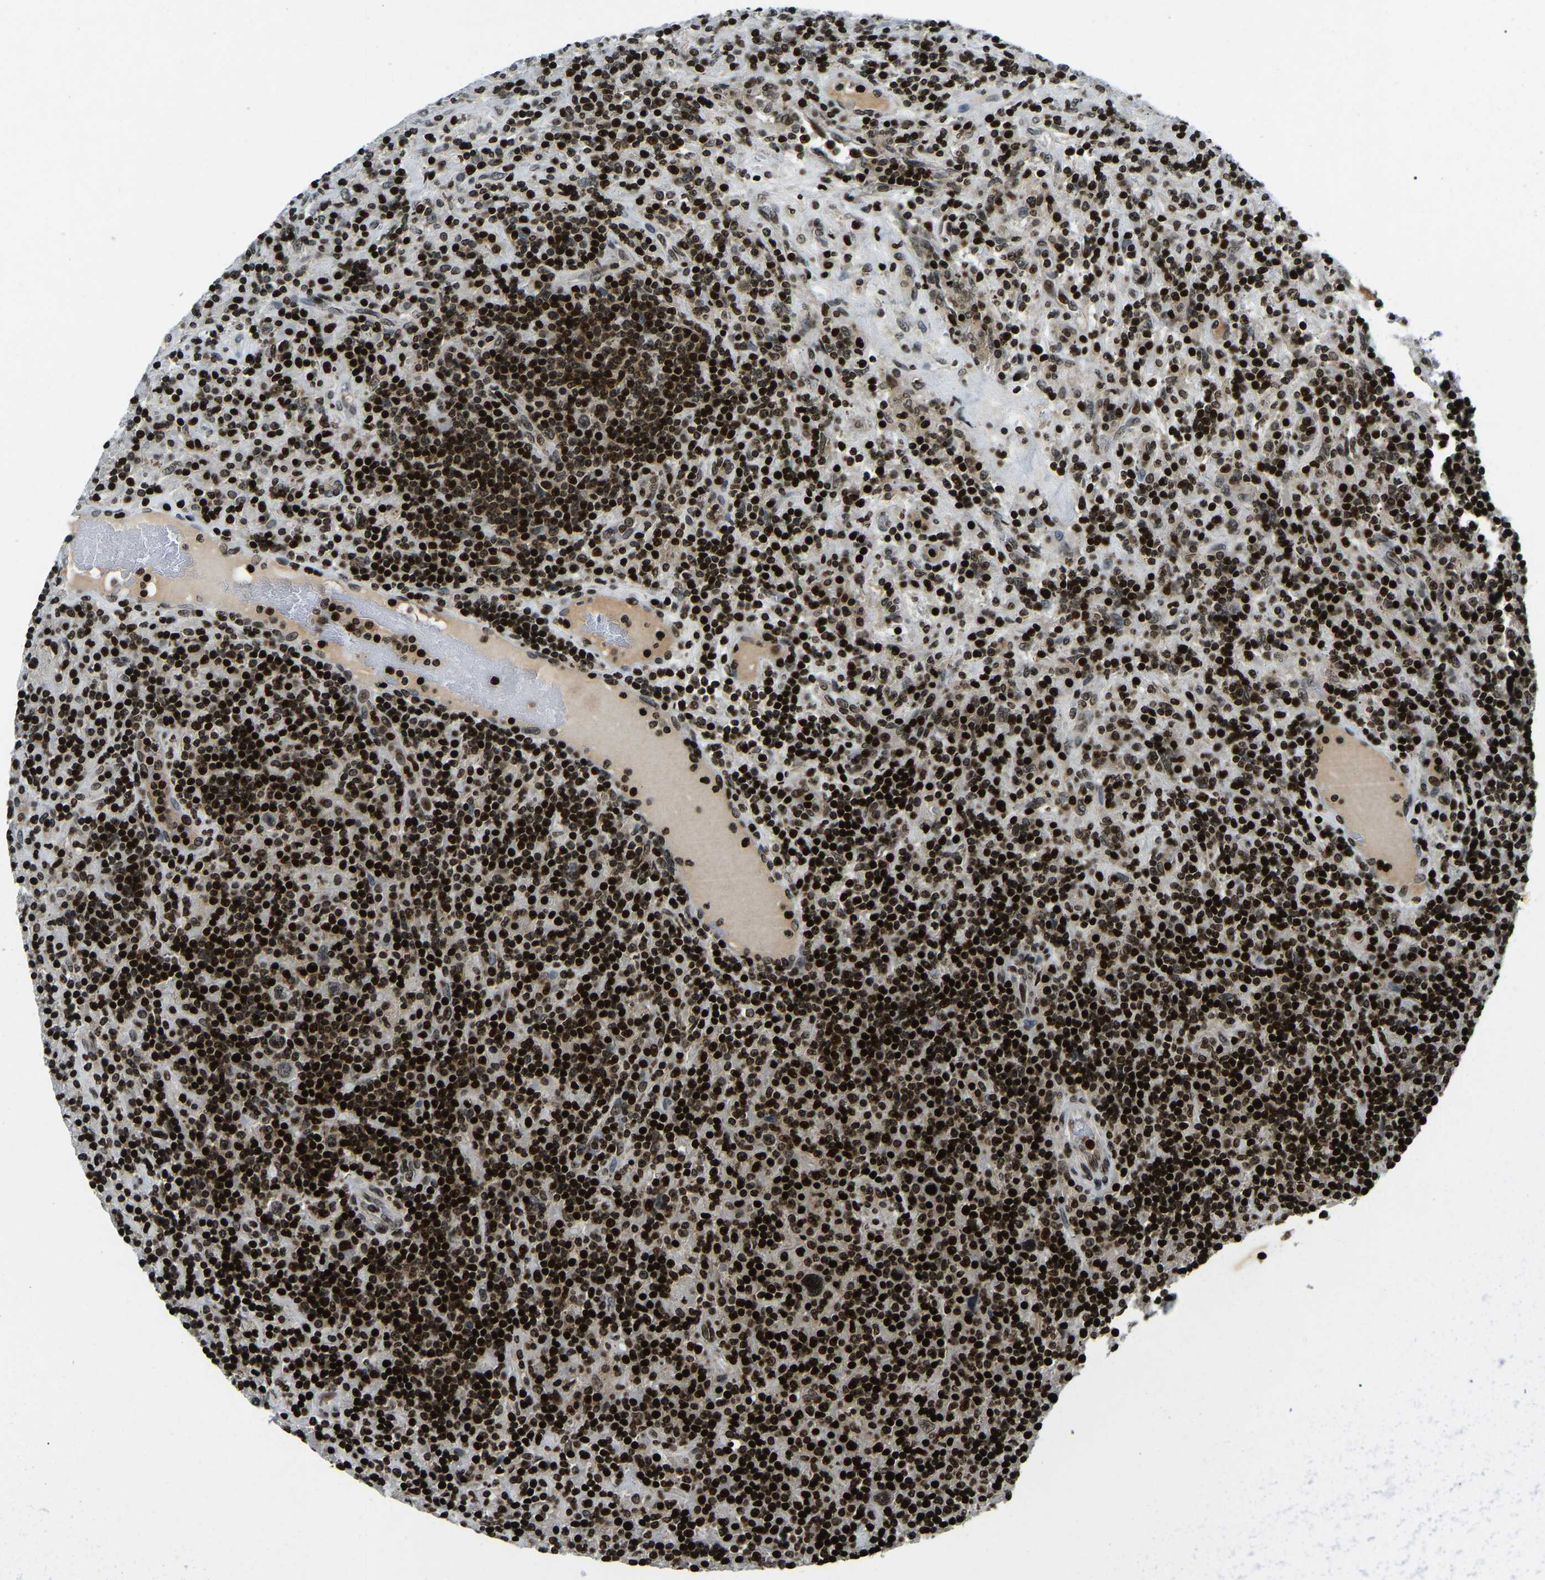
{"staining": {"intensity": "strong", "quantity": ">75%", "location": "nuclear"}, "tissue": "lymphoma", "cell_type": "Tumor cells", "image_type": "cancer", "snomed": [{"axis": "morphology", "description": "Hodgkin's disease, NOS"}, {"axis": "topography", "description": "Lymph node"}], "caption": "Lymphoma stained with a protein marker displays strong staining in tumor cells.", "gene": "LRRC61", "patient": {"sex": "male", "age": 70}}